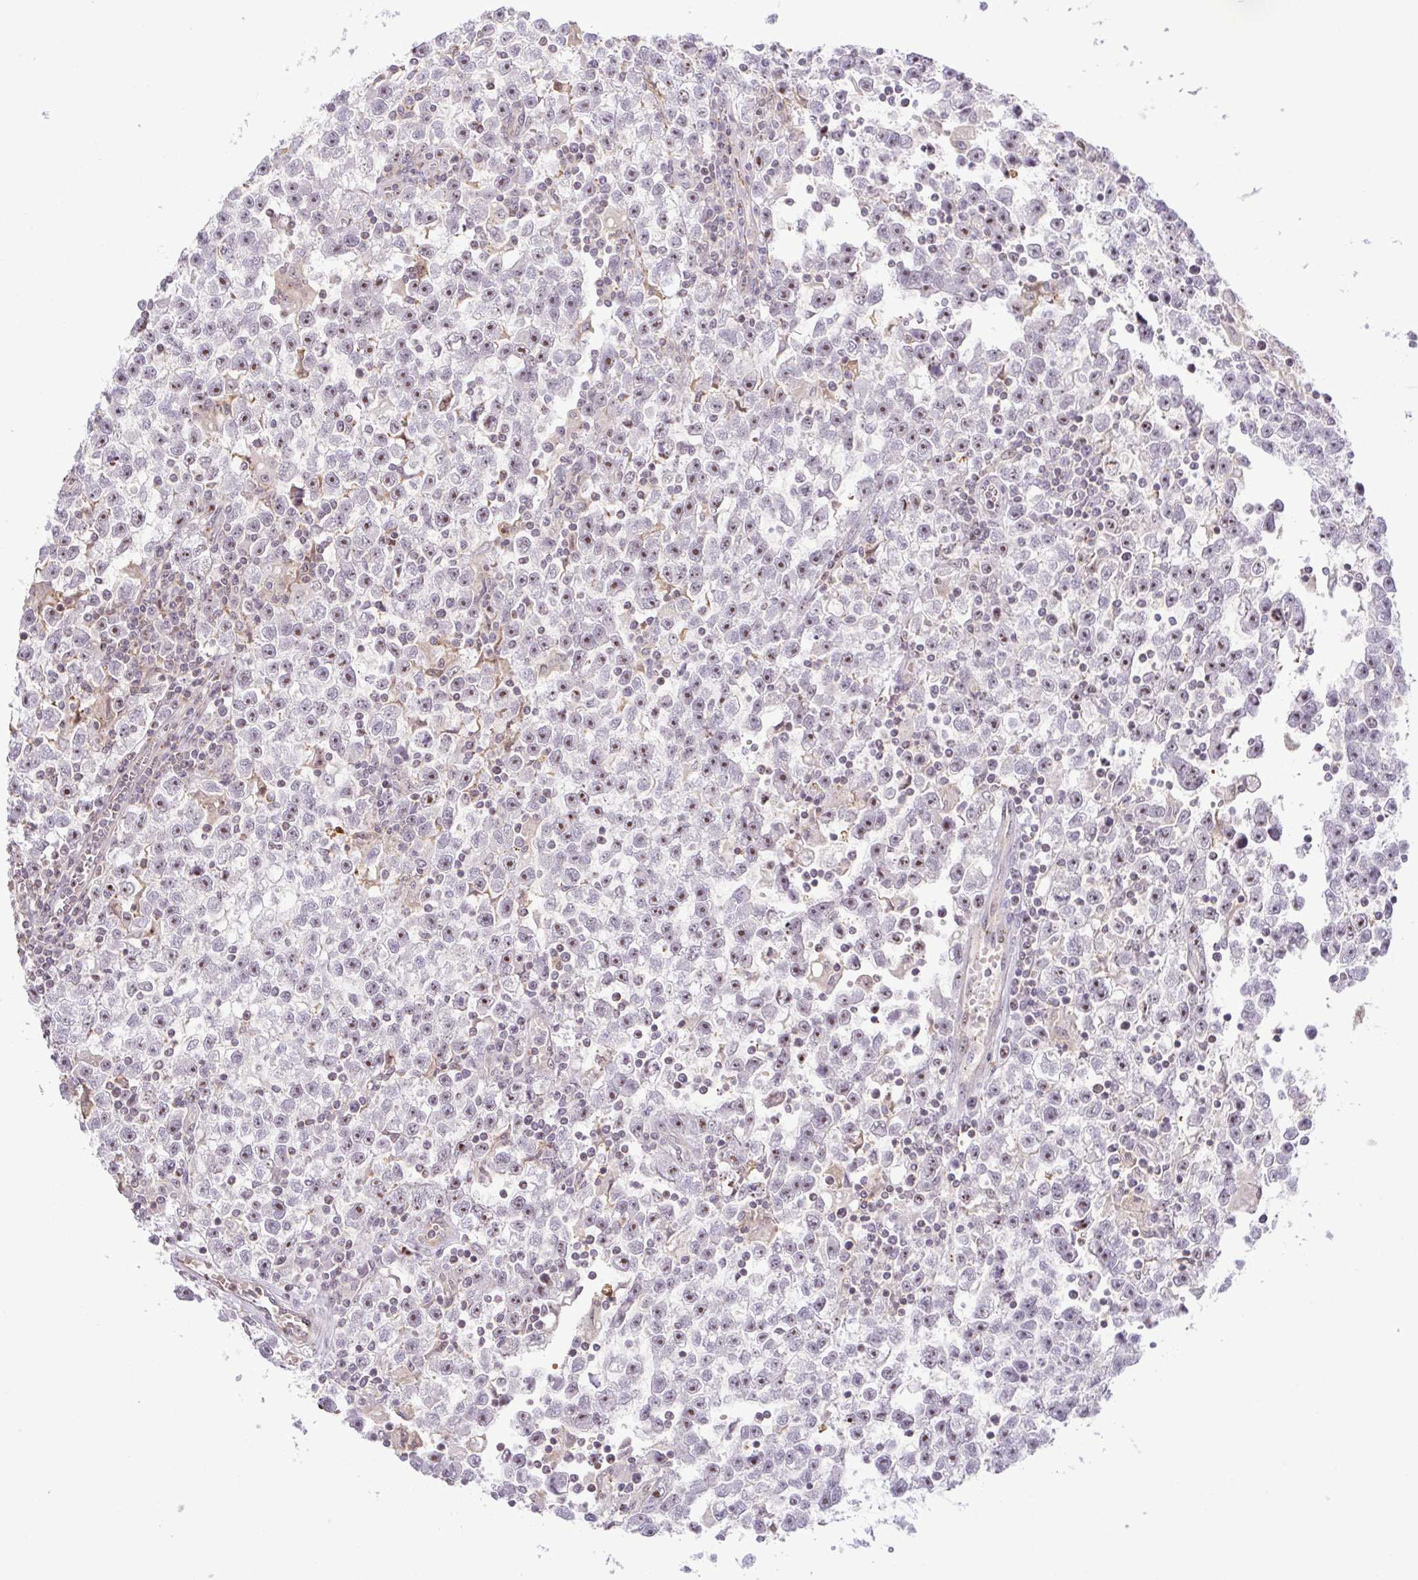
{"staining": {"intensity": "moderate", "quantity": "<25%", "location": "nuclear"}, "tissue": "testis cancer", "cell_type": "Tumor cells", "image_type": "cancer", "snomed": [{"axis": "morphology", "description": "Seminoma, NOS"}, {"axis": "topography", "description": "Testis"}], "caption": "Immunohistochemistry staining of testis cancer (seminoma), which reveals low levels of moderate nuclear staining in approximately <25% of tumor cells indicating moderate nuclear protein staining. The staining was performed using DAB (3,3'-diaminobenzidine) (brown) for protein detection and nuclei were counterstained in hematoxylin (blue).", "gene": "RSL24D1", "patient": {"sex": "male", "age": 31}}